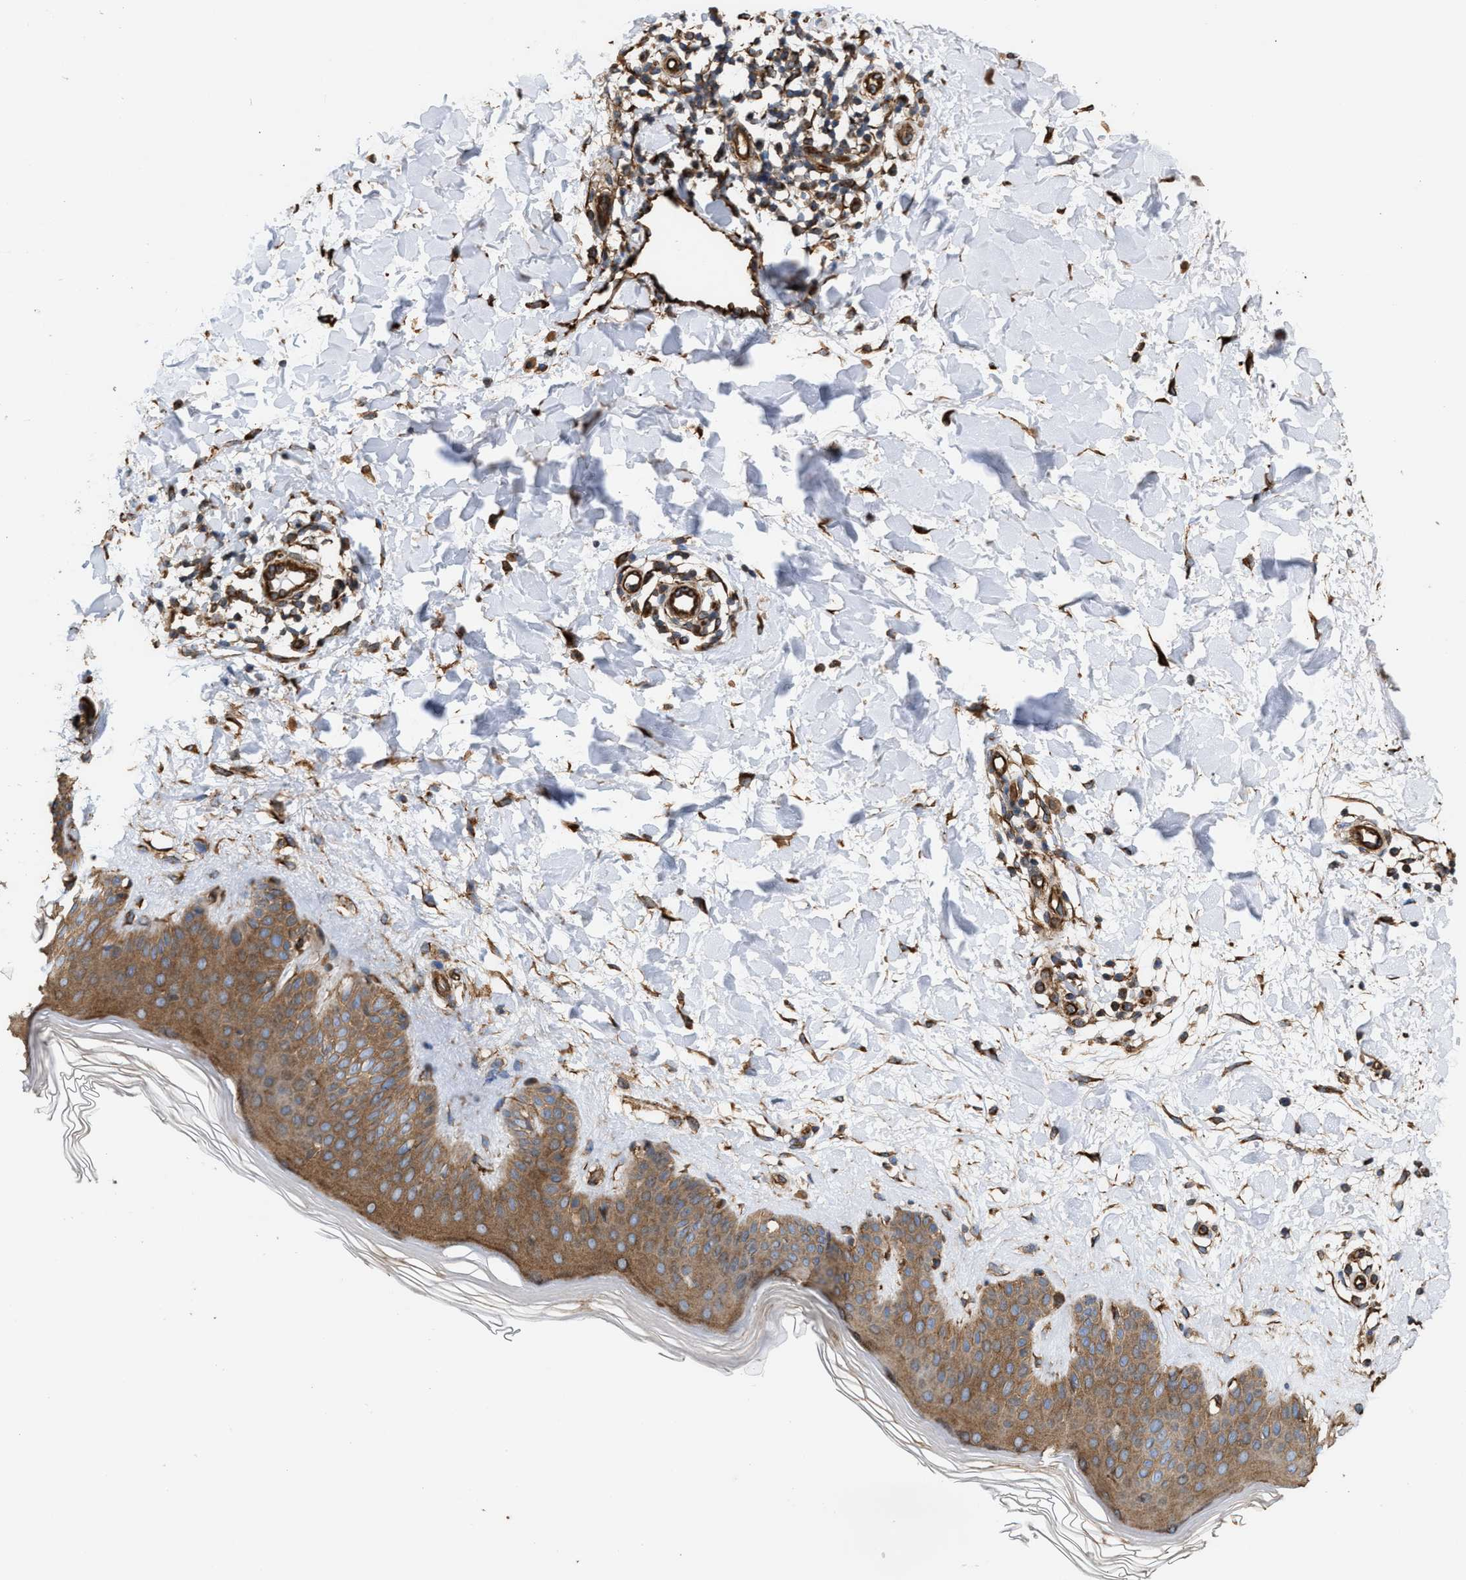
{"staining": {"intensity": "strong", "quantity": "25%-75%", "location": "cytoplasmic/membranous"}, "tissue": "skin", "cell_type": "Fibroblasts", "image_type": "normal", "snomed": [{"axis": "morphology", "description": "Normal tissue, NOS"}, {"axis": "morphology", "description": "Malignant melanoma, Metastatic site"}, {"axis": "topography", "description": "Skin"}], "caption": "Immunohistochemical staining of normal skin shows strong cytoplasmic/membranous protein expression in approximately 25%-75% of fibroblasts. The staining was performed using DAB (3,3'-diaminobenzidine), with brown indicating positive protein expression. Nuclei are stained blue with hematoxylin.", "gene": "EPS15L1", "patient": {"sex": "male", "age": 41}}